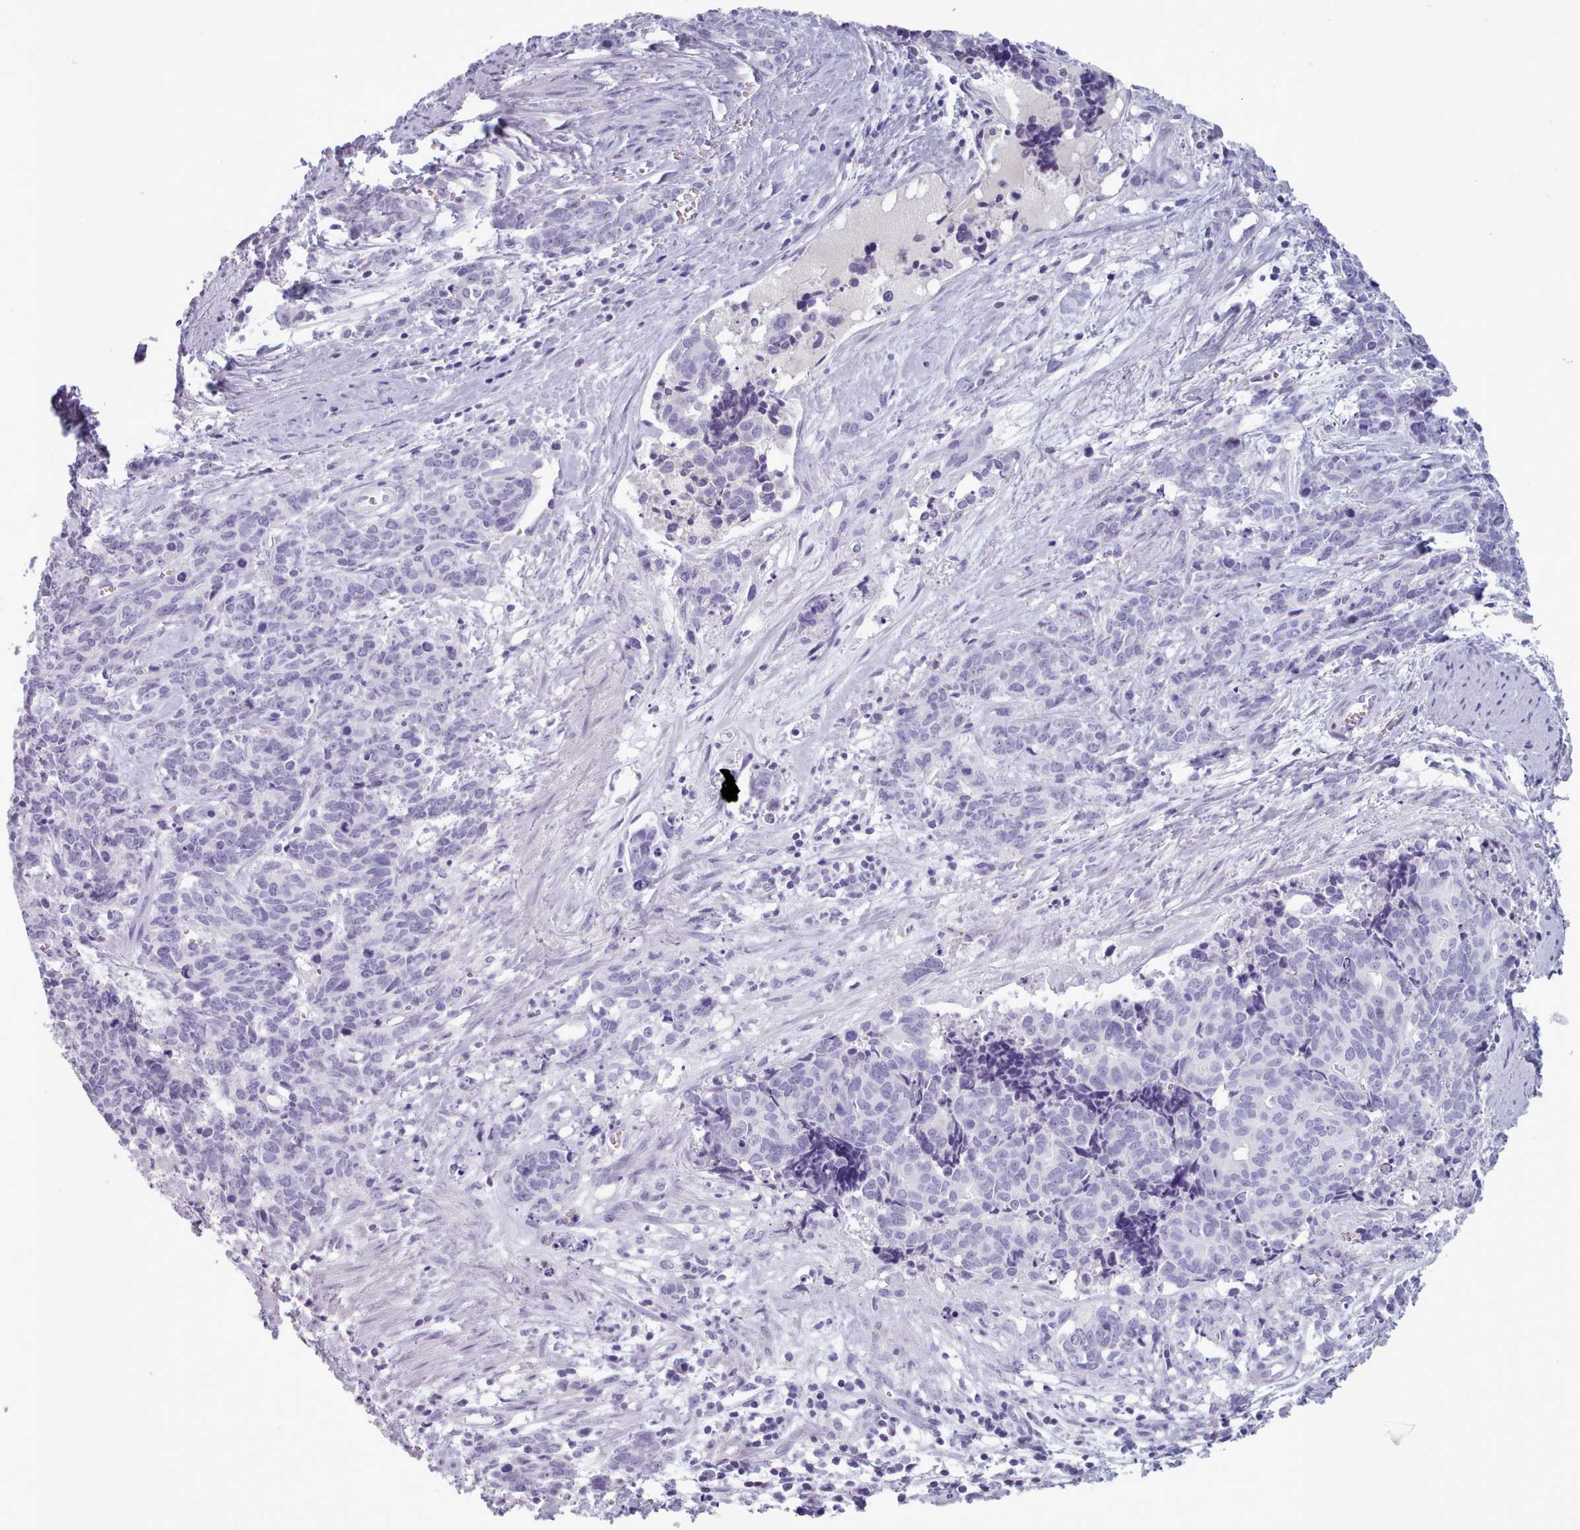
{"staining": {"intensity": "negative", "quantity": "none", "location": "none"}, "tissue": "cervical cancer", "cell_type": "Tumor cells", "image_type": "cancer", "snomed": [{"axis": "morphology", "description": "Squamous cell carcinoma, NOS"}, {"axis": "topography", "description": "Cervix"}], "caption": "This is an IHC image of human cervical cancer. There is no staining in tumor cells.", "gene": "ZNF43", "patient": {"sex": "female", "age": 60}}